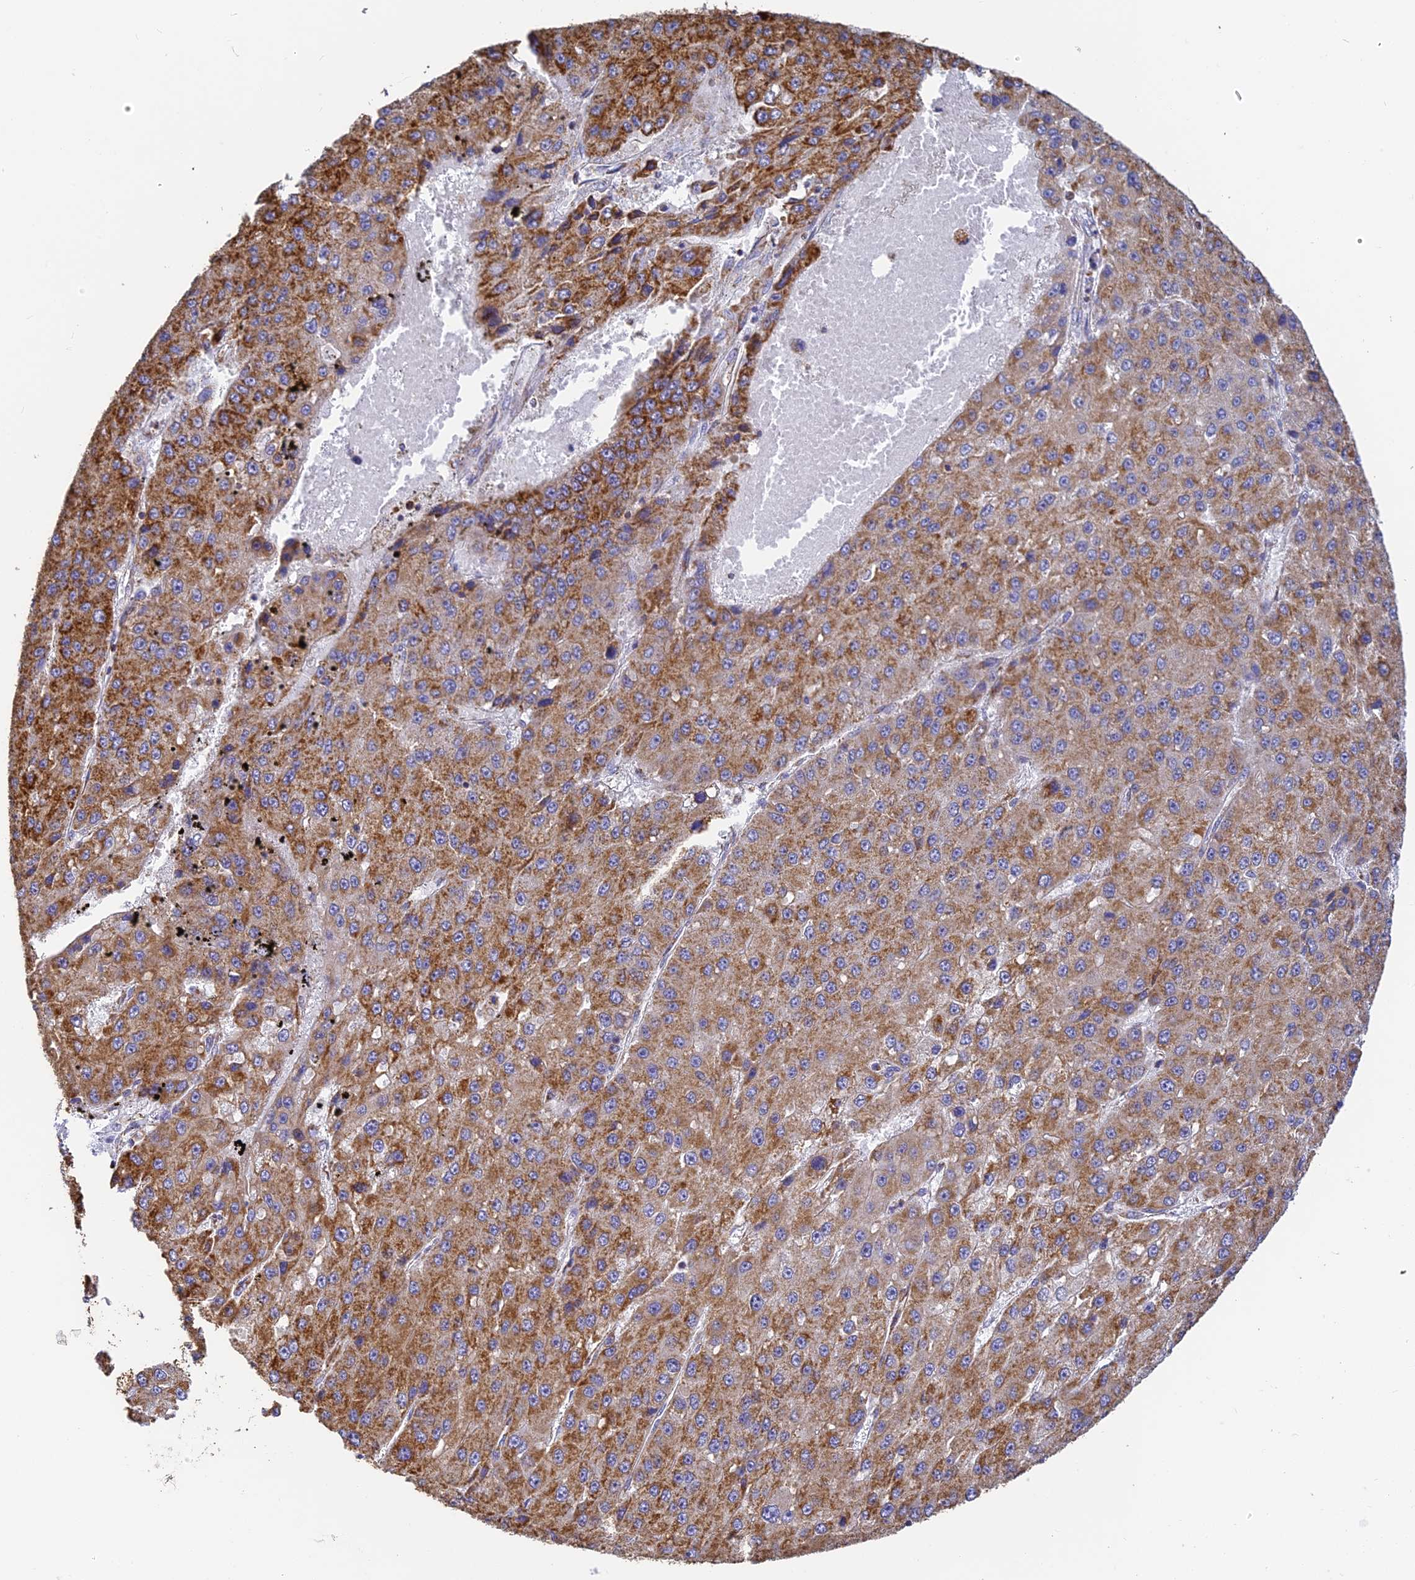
{"staining": {"intensity": "strong", "quantity": ">75%", "location": "cytoplasmic/membranous"}, "tissue": "liver cancer", "cell_type": "Tumor cells", "image_type": "cancer", "snomed": [{"axis": "morphology", "description": "Carcinoma, Hepatocellular, NOS"}, {"axis": "topography", "description": "Liver"}], "caption": "Immunohistochemical staining of human liver cancer shows strong cytoplasmic/membranous protein expression in approximately >75% of tumor cells.", "gene": "COX6C", "patient": {"sex": "female", "age": 73}}